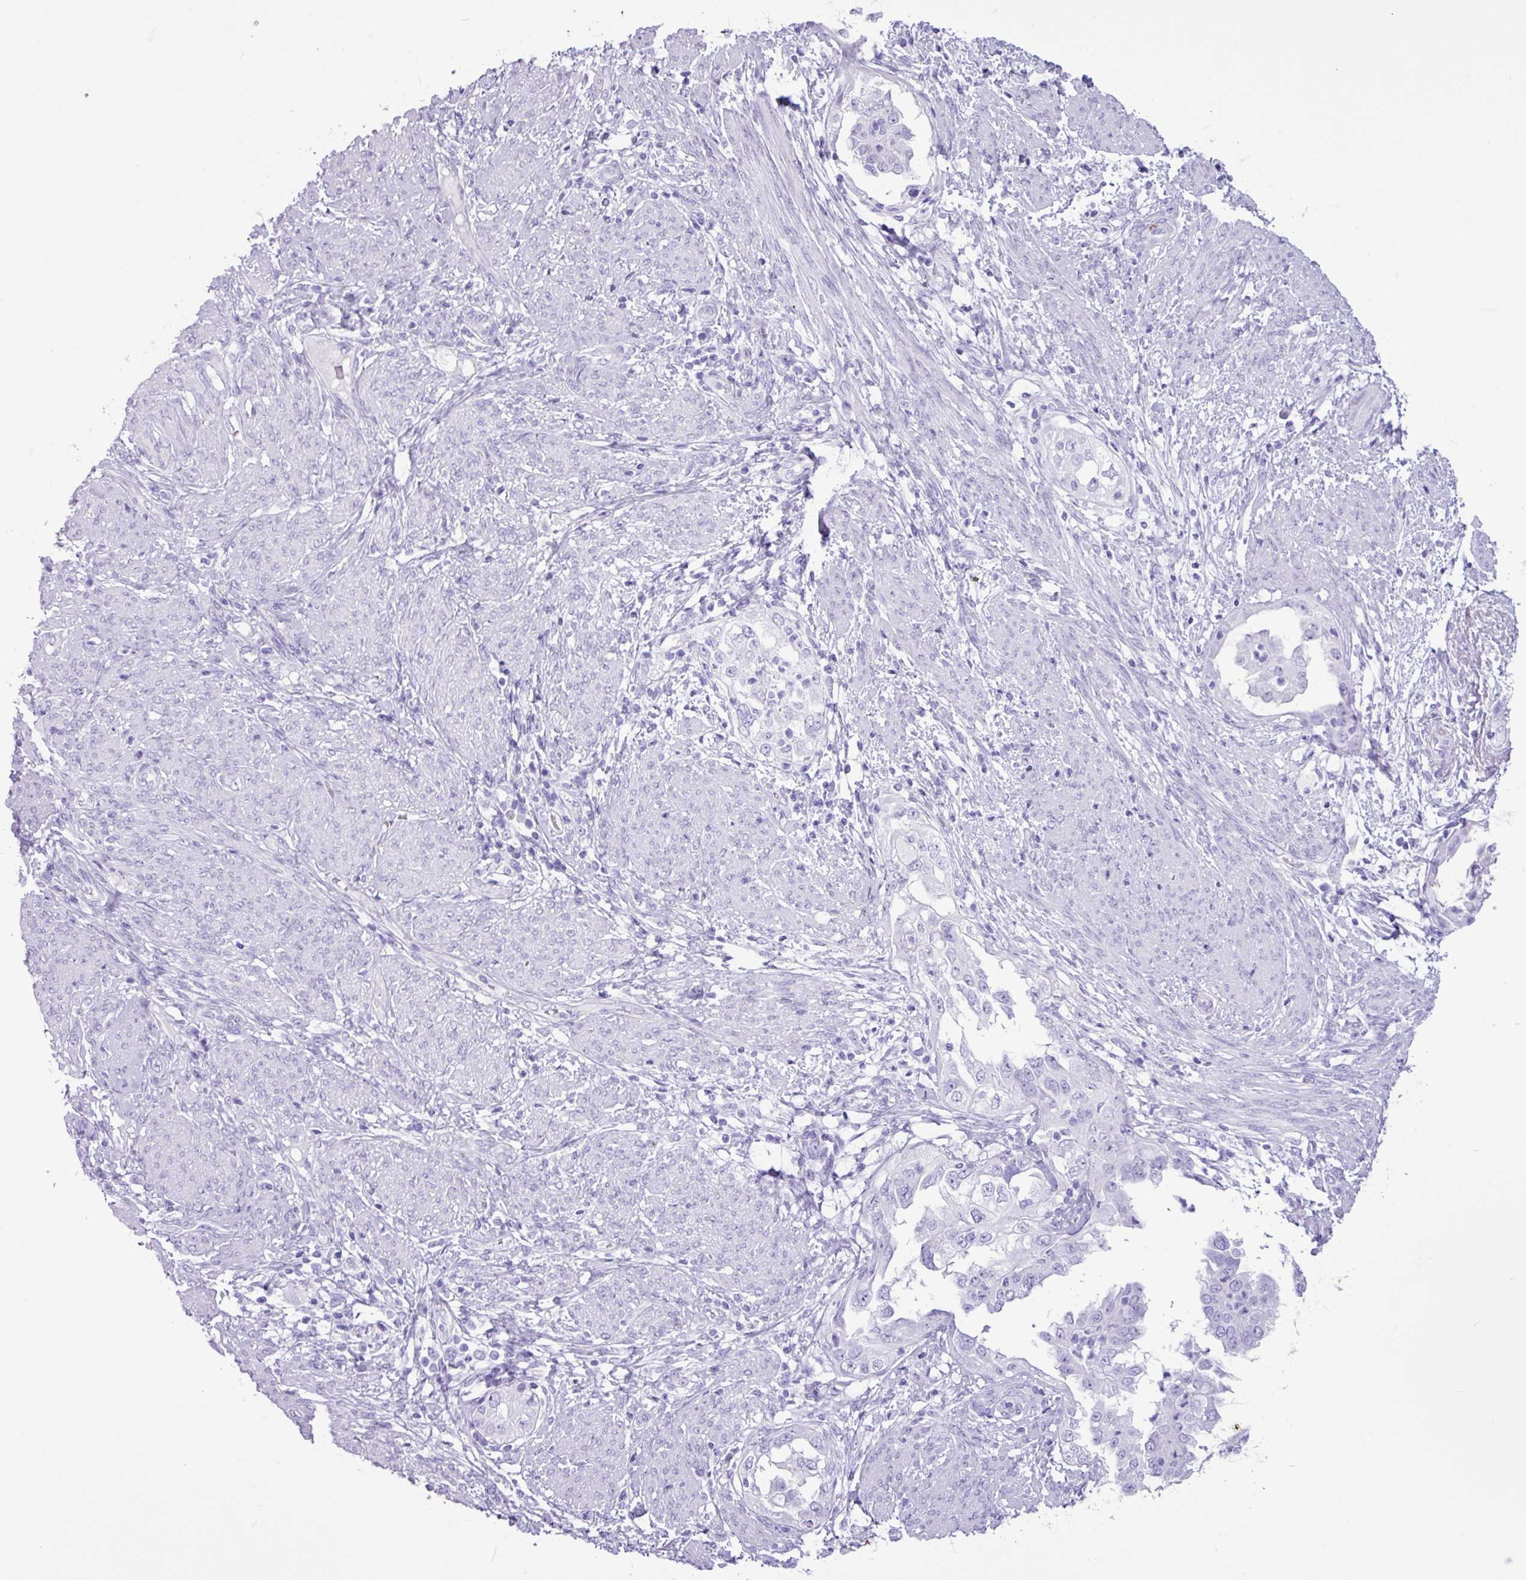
{"staining": {"intensity": "negative", "quantity": "none", "location": "none"}, "tissue": "endometrial cancer", "cell_type": "Tumor cells", "image_type": "cancer", "snomed": [{"axis": "morphology", "description": "Adenocarcinoma, NOS"}, {"axis": "topography", "description": "Endometrium"}], "caption": "Human adenocarcinoma (endometrial) stained for a protein using immunohistochemistry reveals no positivity in tumor cells.", "gene": "CKMT2", "patient": {"sex": "female", "age": 85}}